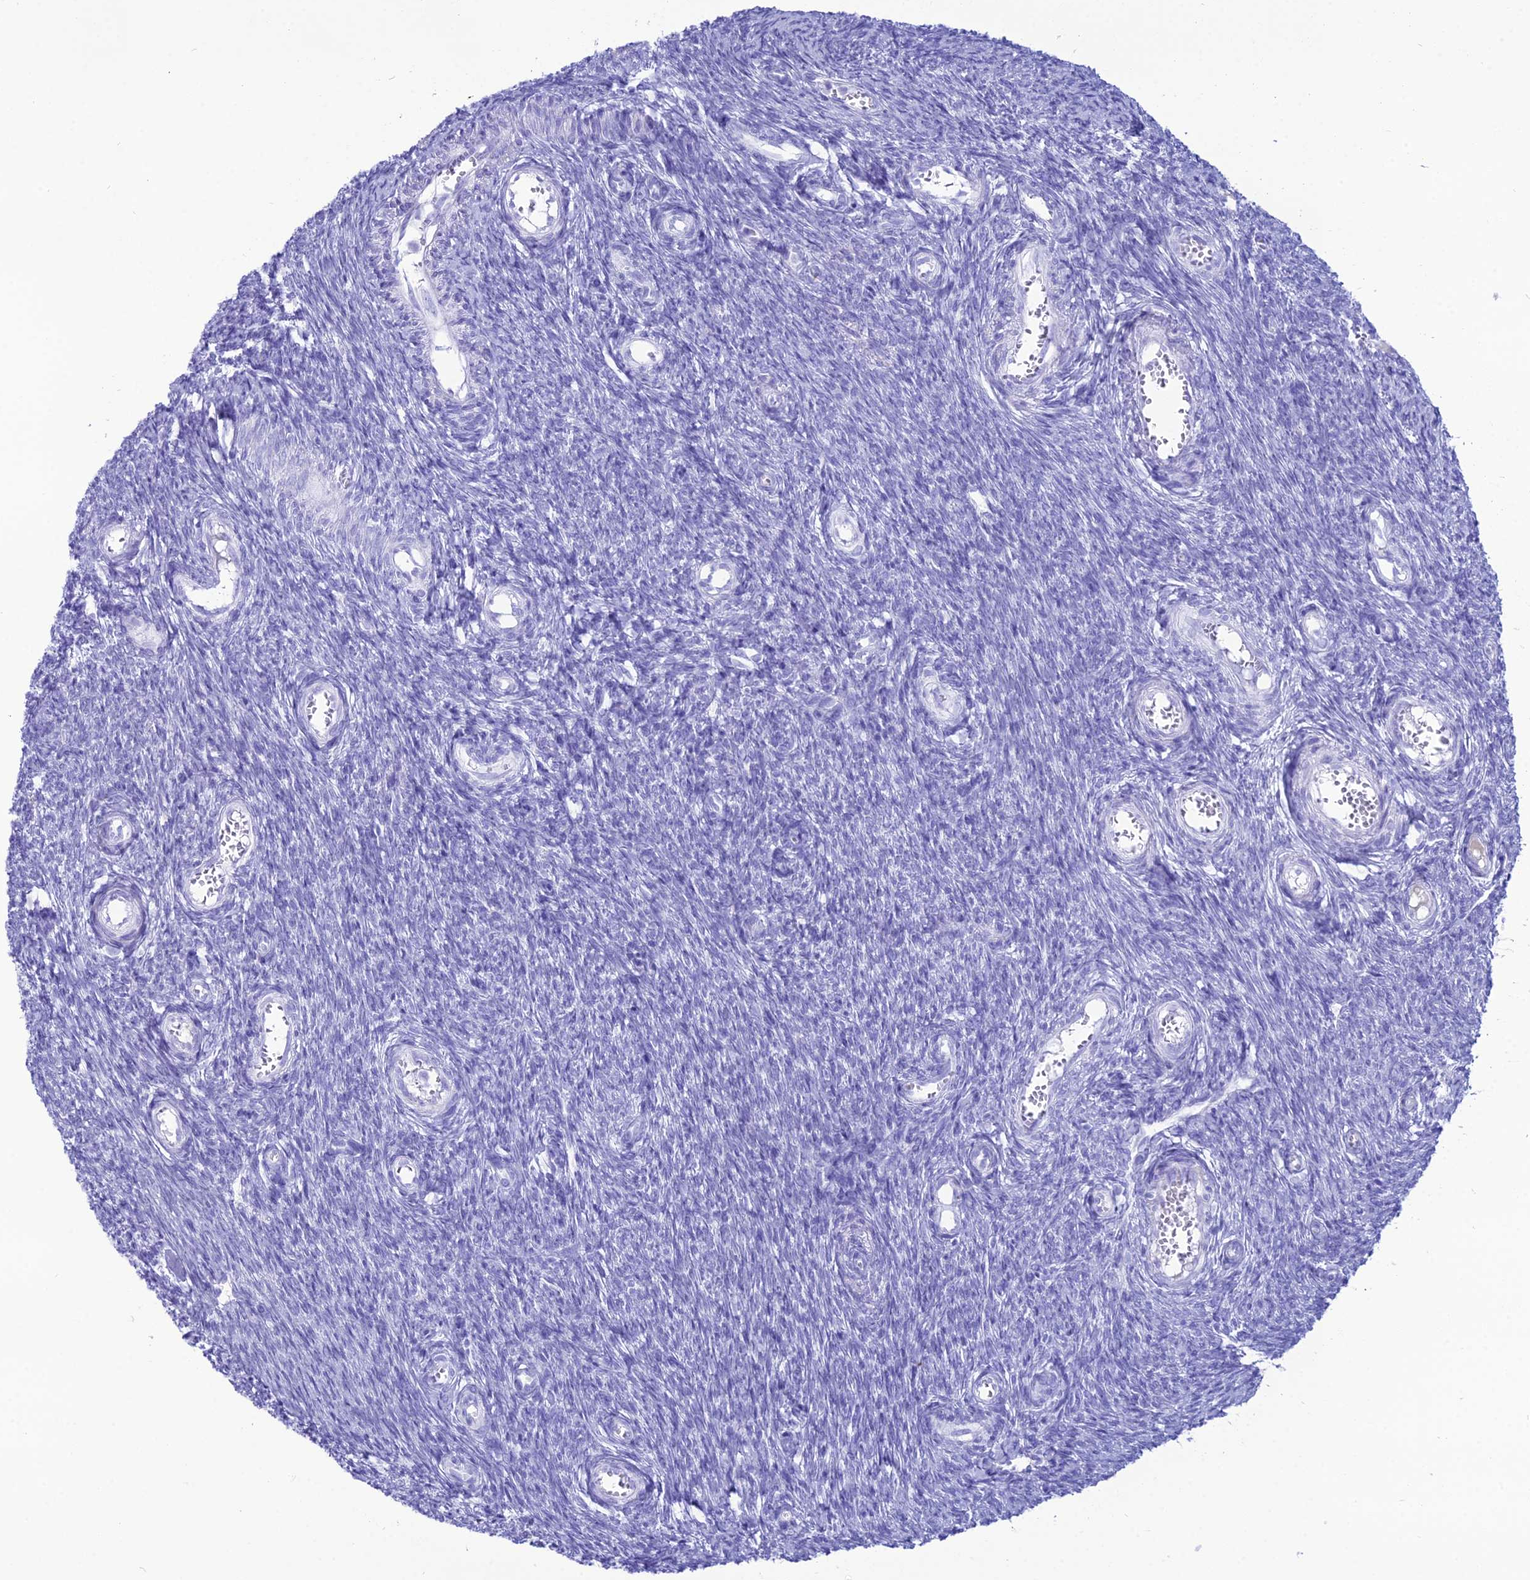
{"staining": {"intensity": "negative", "quantity": "none", "location": "none"}, "tissue": "ovary", "cell_type": "Follicle cells", "image_type": "normal", "snomed": [{"axis": "morphology", "description": "Normal tissue, NOS"}, {"axis": "topography", "description": "Ovary"}], "caption": "Photomicrograph shows no protein positivity in follicle cells of normal ovary.", "gene": "PNMA5", "patient": {"sex": "female", "age": 44}}